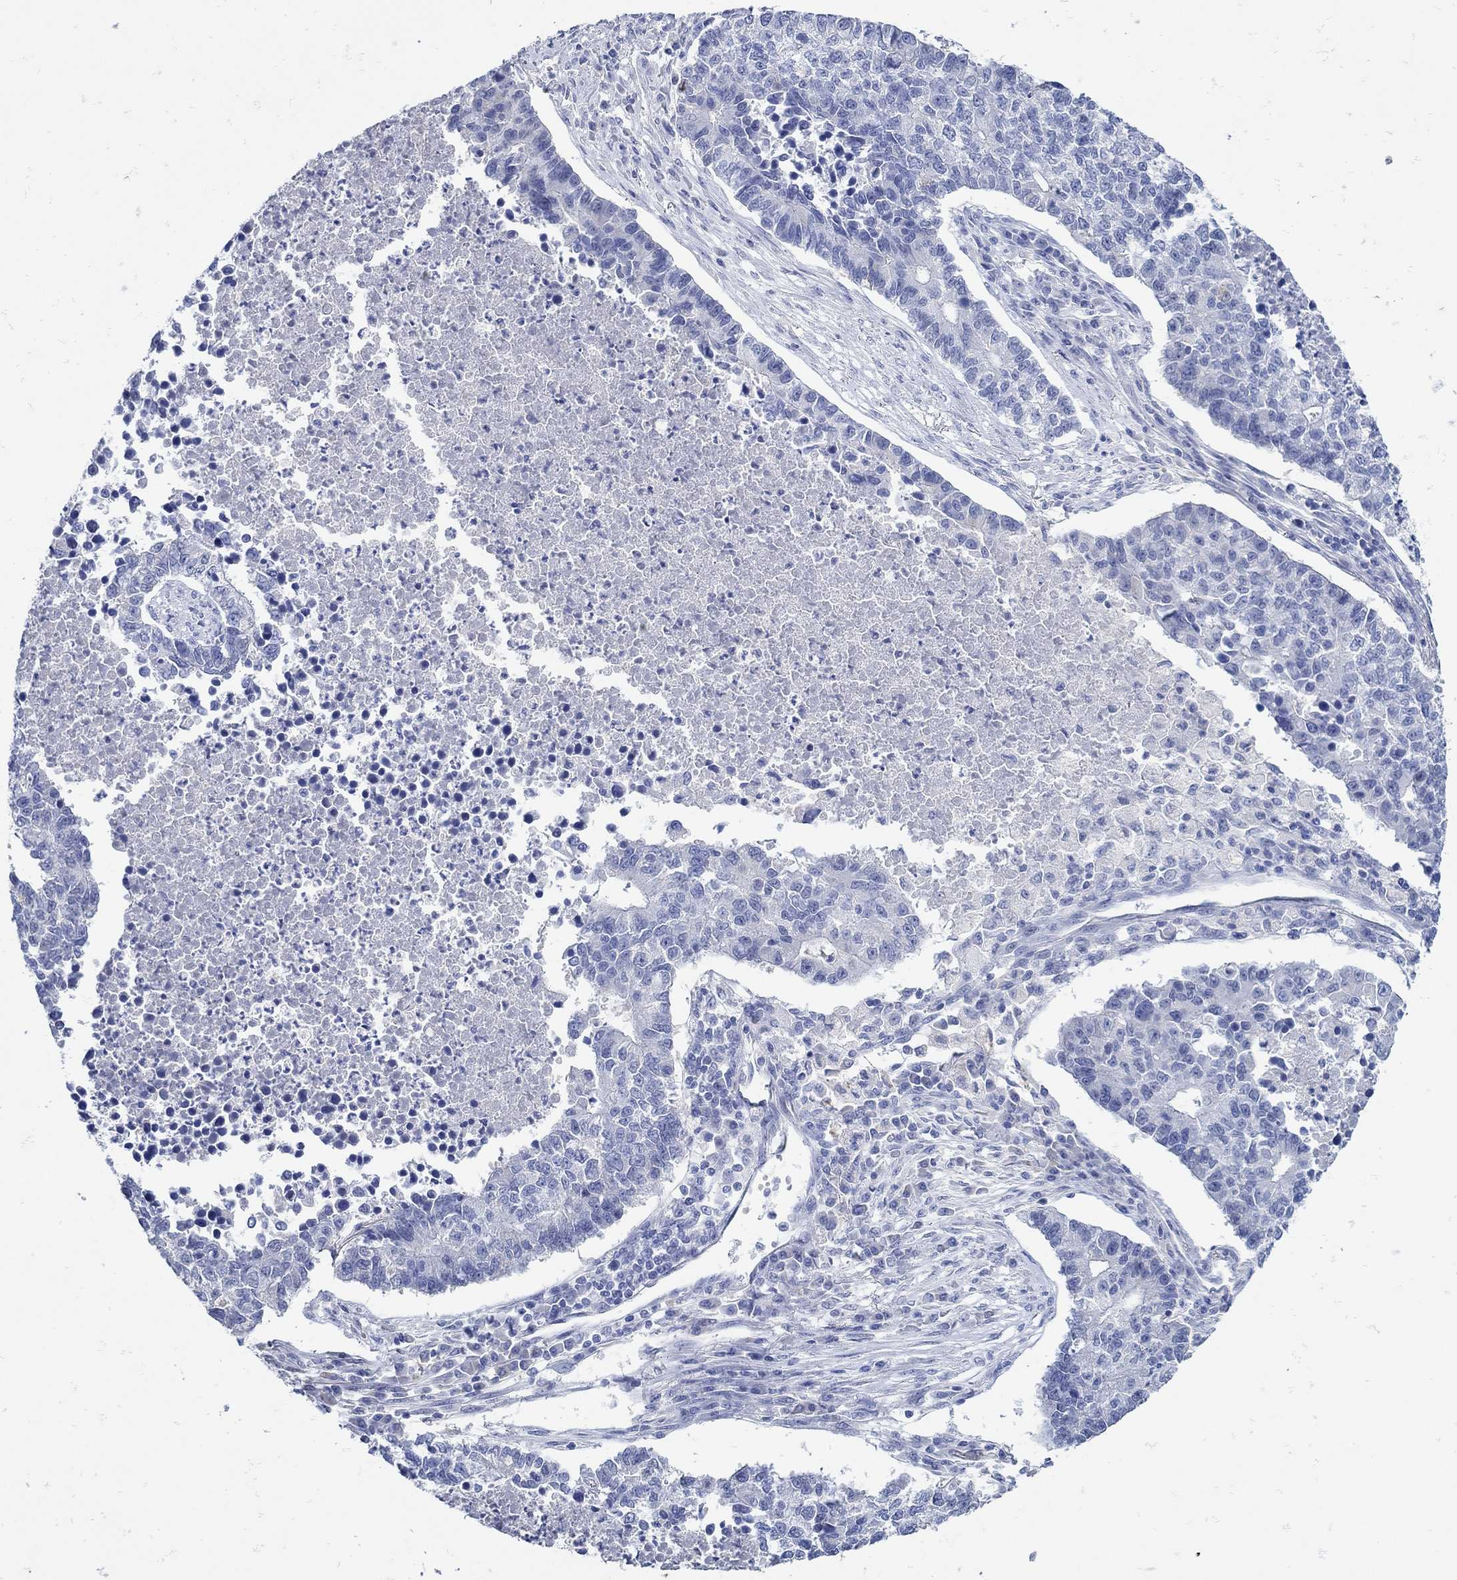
{"staining": {"intensity": "negative", "quantity": "none", "location": "none"}, "tissue": "lung cancer", "cell_type": "Tumor cells", "image_type": "cancer", "snomed": [{"axis": "morphology", "description": "Adenocarcinoma, NOS"}, {"axis": "topography", "description": "Lung"}], "caption": "An immunohistochemistry (IHC) histopathology image of lung adenocarcinoma is shown. There is no staining in tumor cells of lung adenocarcinoma. (DAB (3,3'-diaminobenzidine) immunohistochemistry, high magnification).", "gene": "NOS1", "patient": {"sex": "male", "age": 57}}